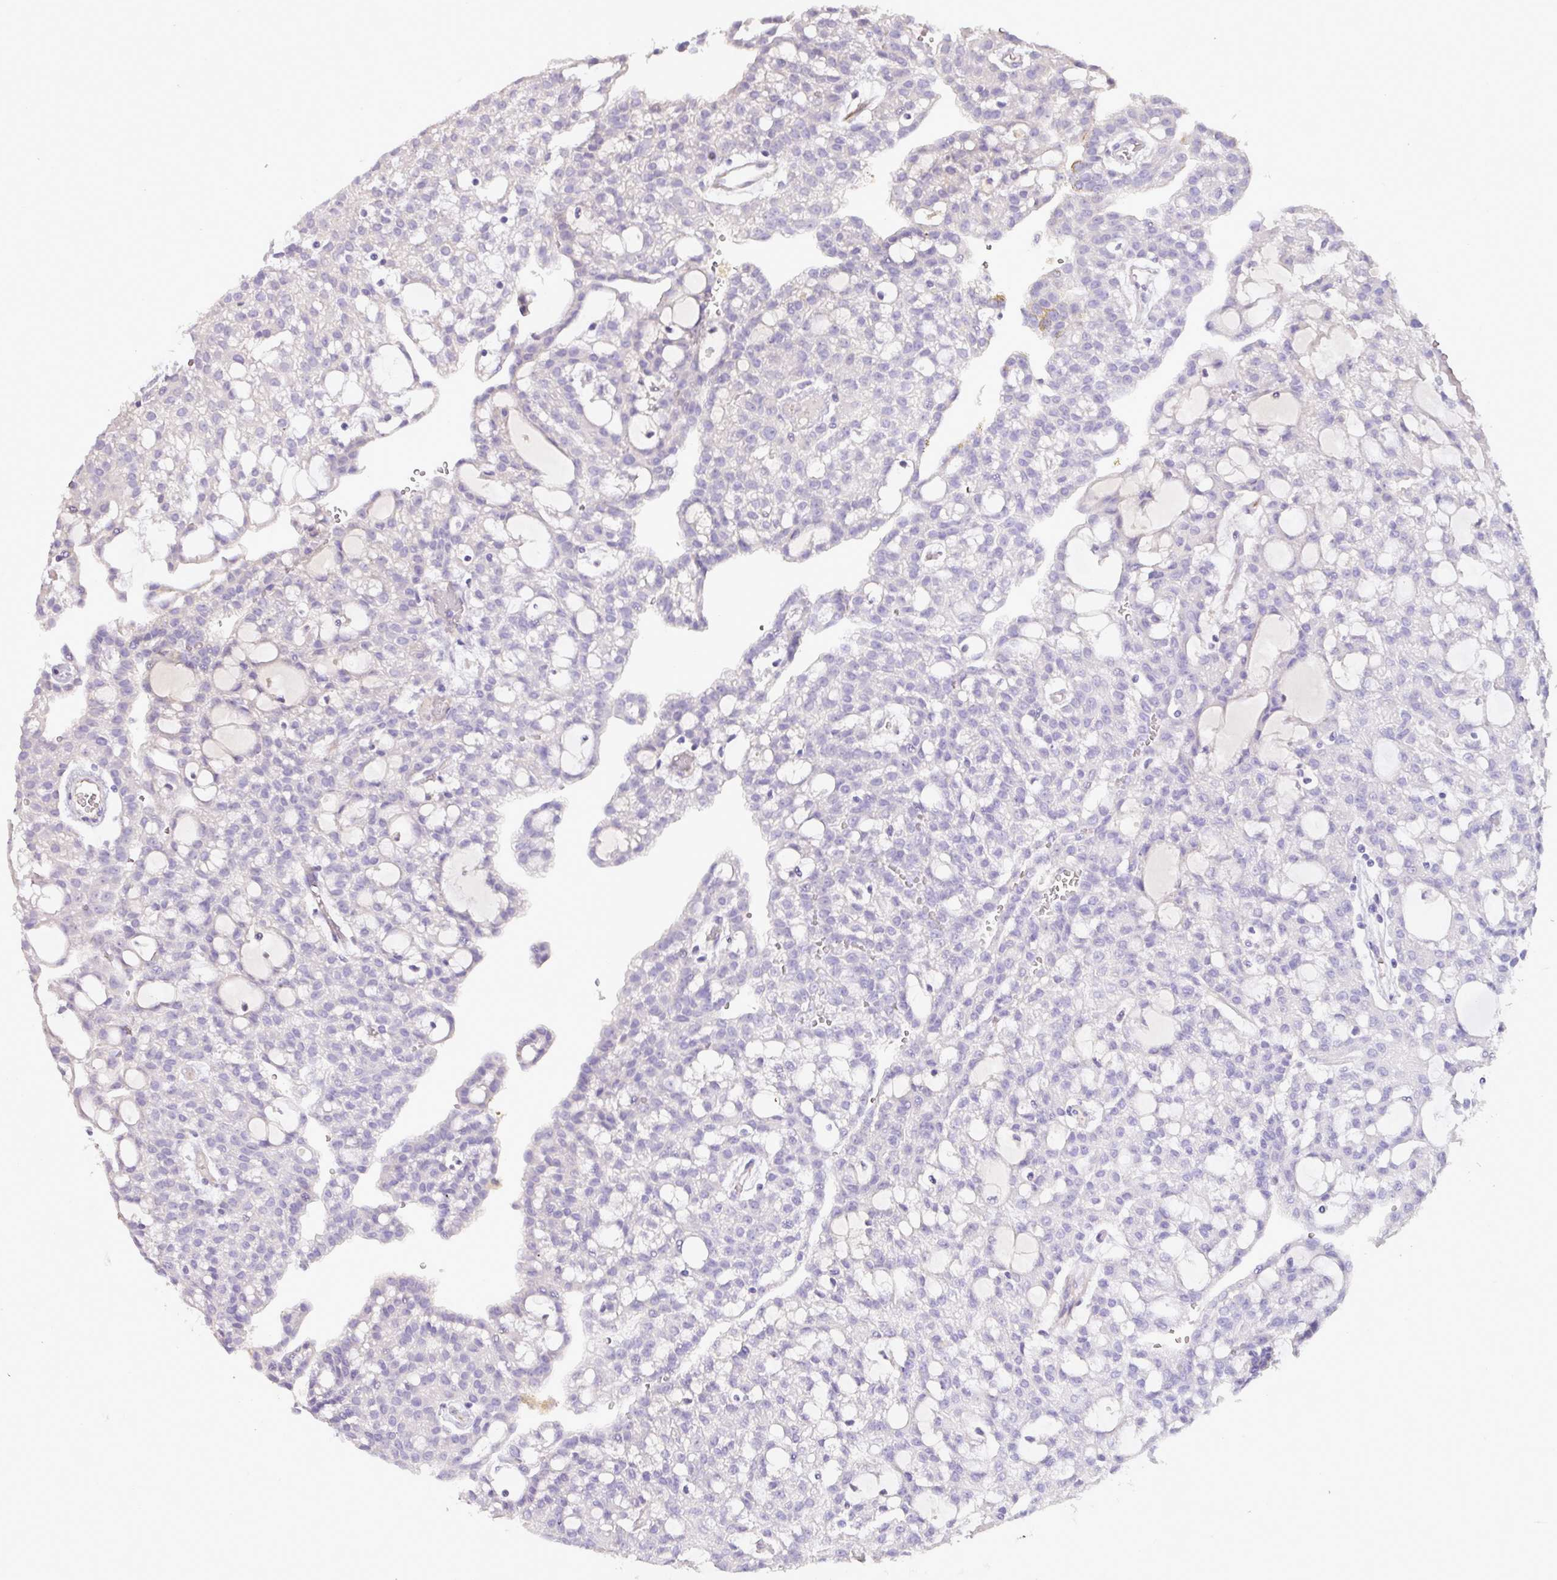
{"staining": {"intensity": "negative", "quantity": "none", "location": "none"}, "tissue": "renal cancer", "cell_type": "Tumor cells", "image_type": "cancer", "snomed": [{"axis": "morphology", "description": "Adenocarcinoma, NOS"}, {"axis": "topography", "description": "Kidney"}], "caption": "IHC photomicrograph of human renal cancer (adenocarcinoma) stained for a protein (brown), which exhibits no positivity in tumor cells.", "gene": "BRINP2", "patient": {"sex": "female", "age": 69}}